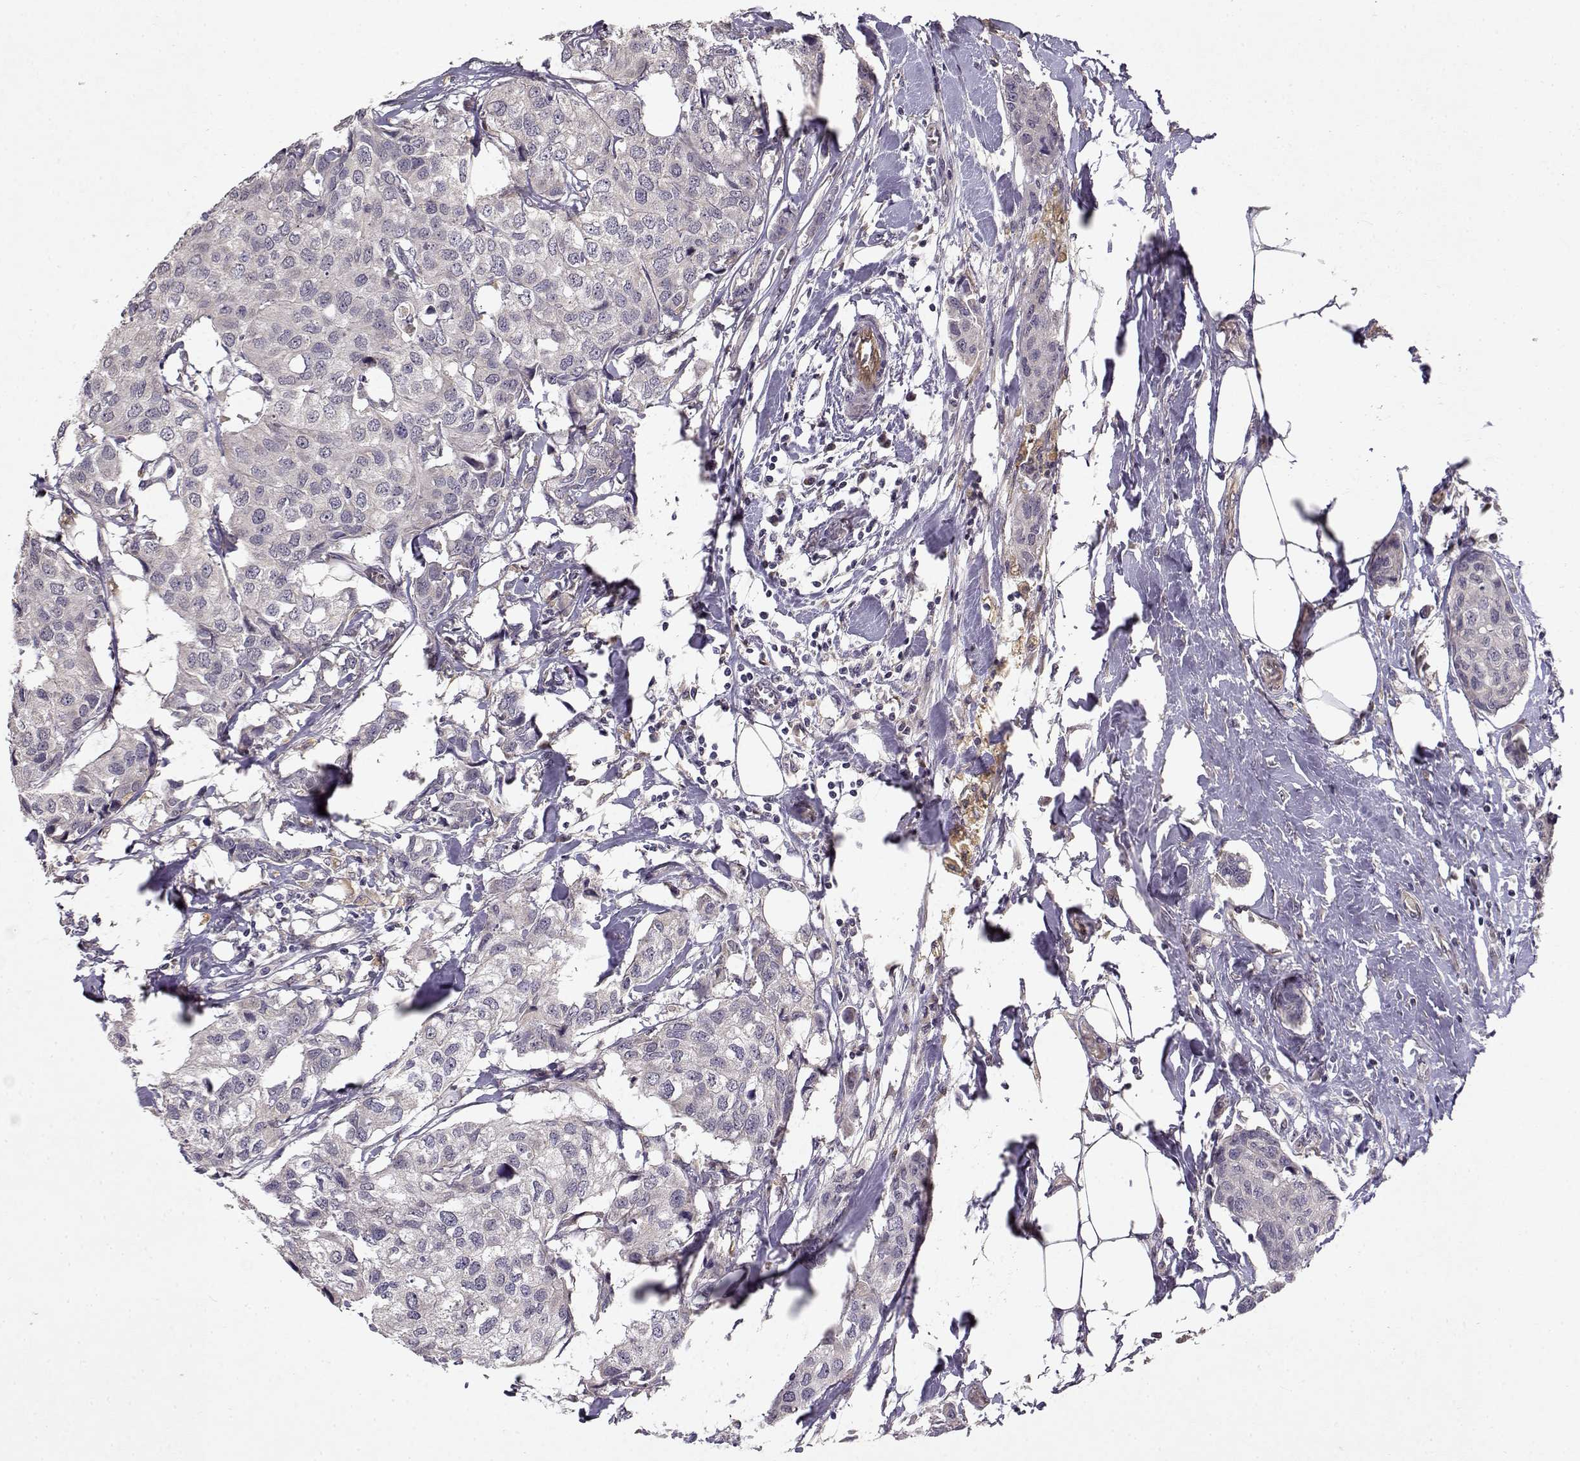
{"staining": {"intensity": "negative", "quantity": "none", "location": "none"}, "tissue": "breast cancer", "cell_type": "Tumor cells", "image_type": "cancer", "snomed": [{"axis": "morphology", "description": "Duct carcinoma"}, {"axis": "topography", "description": "Breast"}], "caption": "Immunohistochemical staining of breast infiltrating ductal carcinoma demonstrates no significant expression in tumor cells.", "gene": "BMX", "patient": {"sex": "female", "age": 80}}